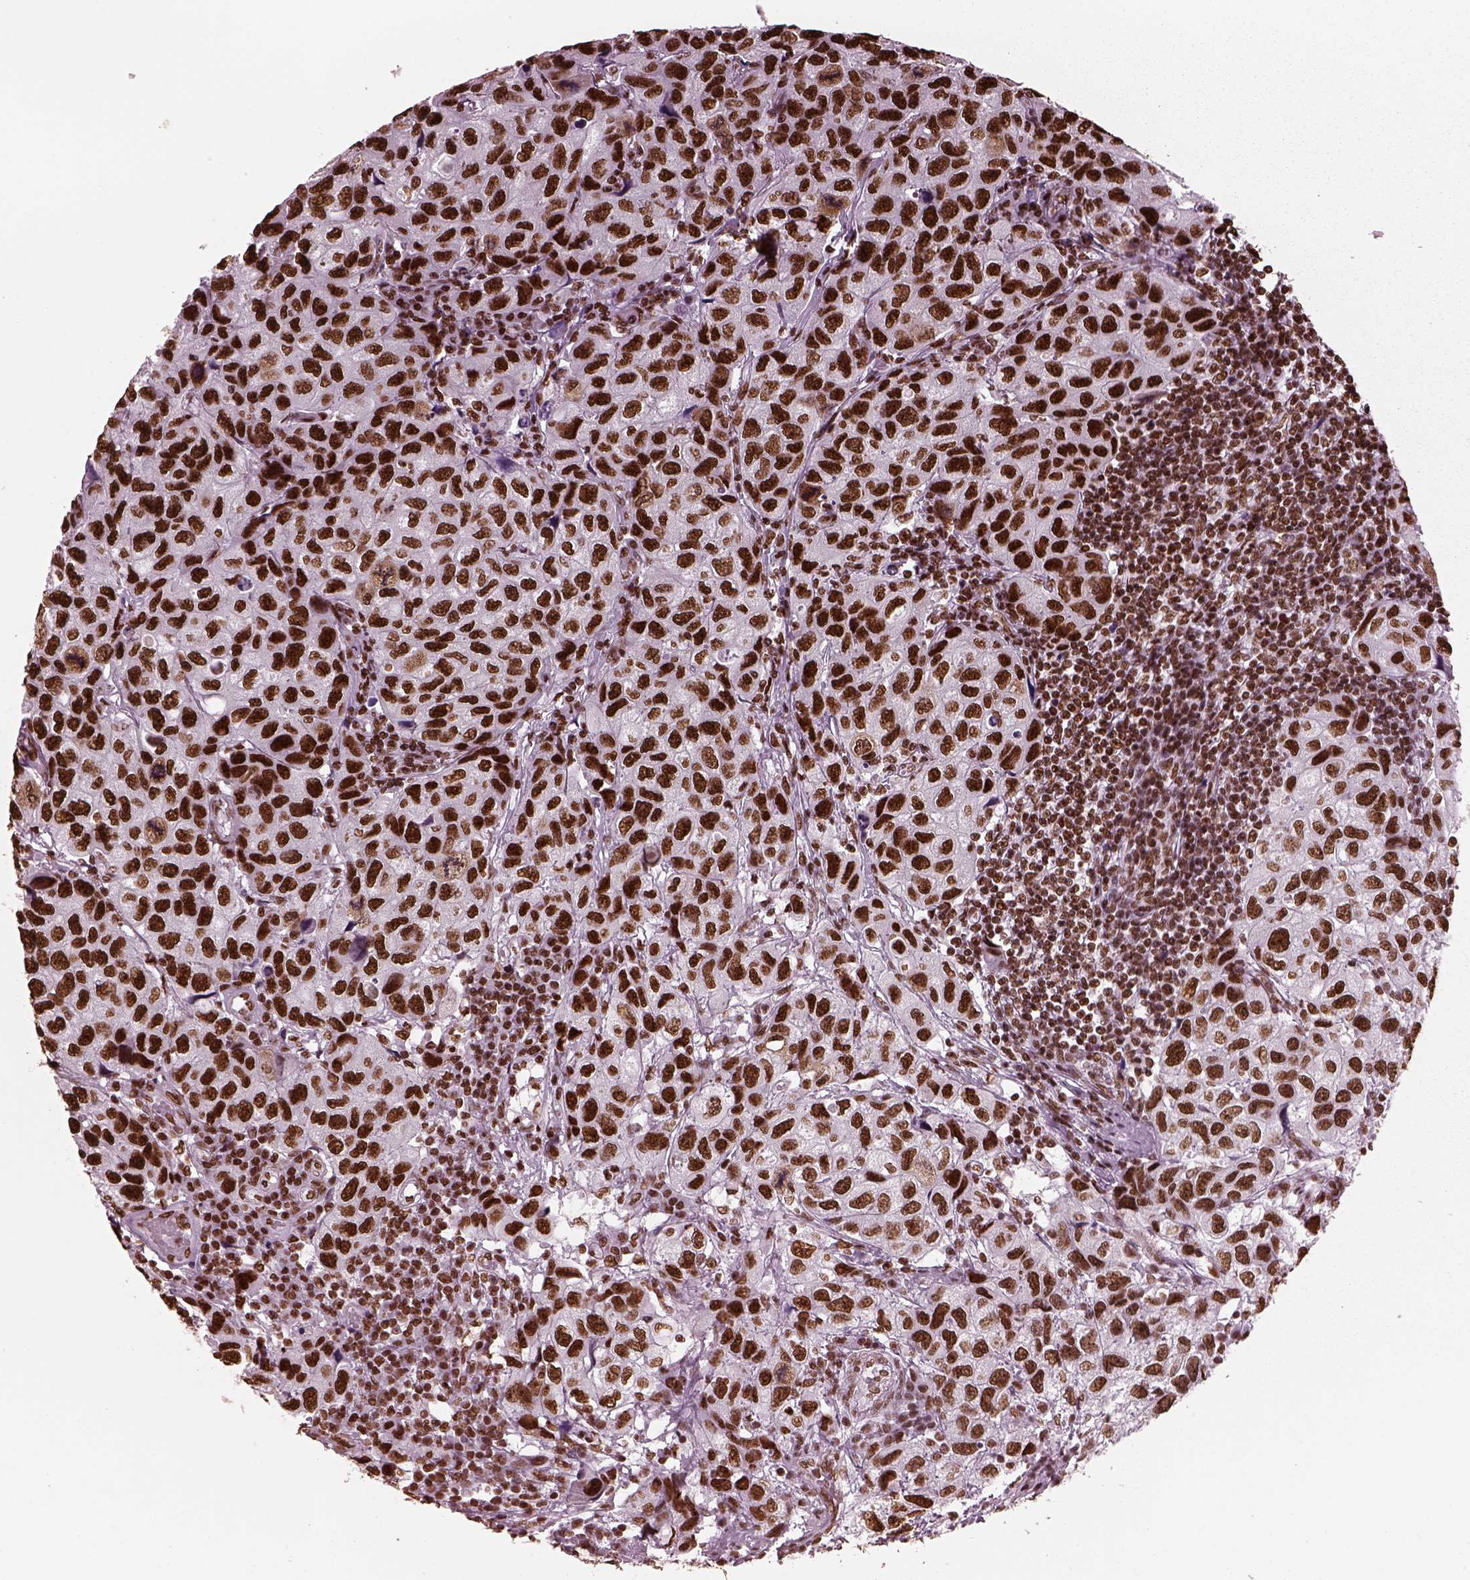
{"staining": {"intensity": "strong", "quantity": ">75%", "location": "nuclear"}, "tissue": "urothelial cancer", "cell_type": "Tumor cells", "image_type": "cancer", "snomed": [{"axis": "morphology", "description": "Urothelial carcinoma, High grade"}, {"axis": "topography", "description": "Urinary bladder"}], "caption": "High-grade urothelial carcinoma was stained to show a protein in brown. There is high levels of strong nuclear expression in about >75% of tumor cells.", "gene": "CBFA2T3", "patient": {"sex": "male", "age": 79}}